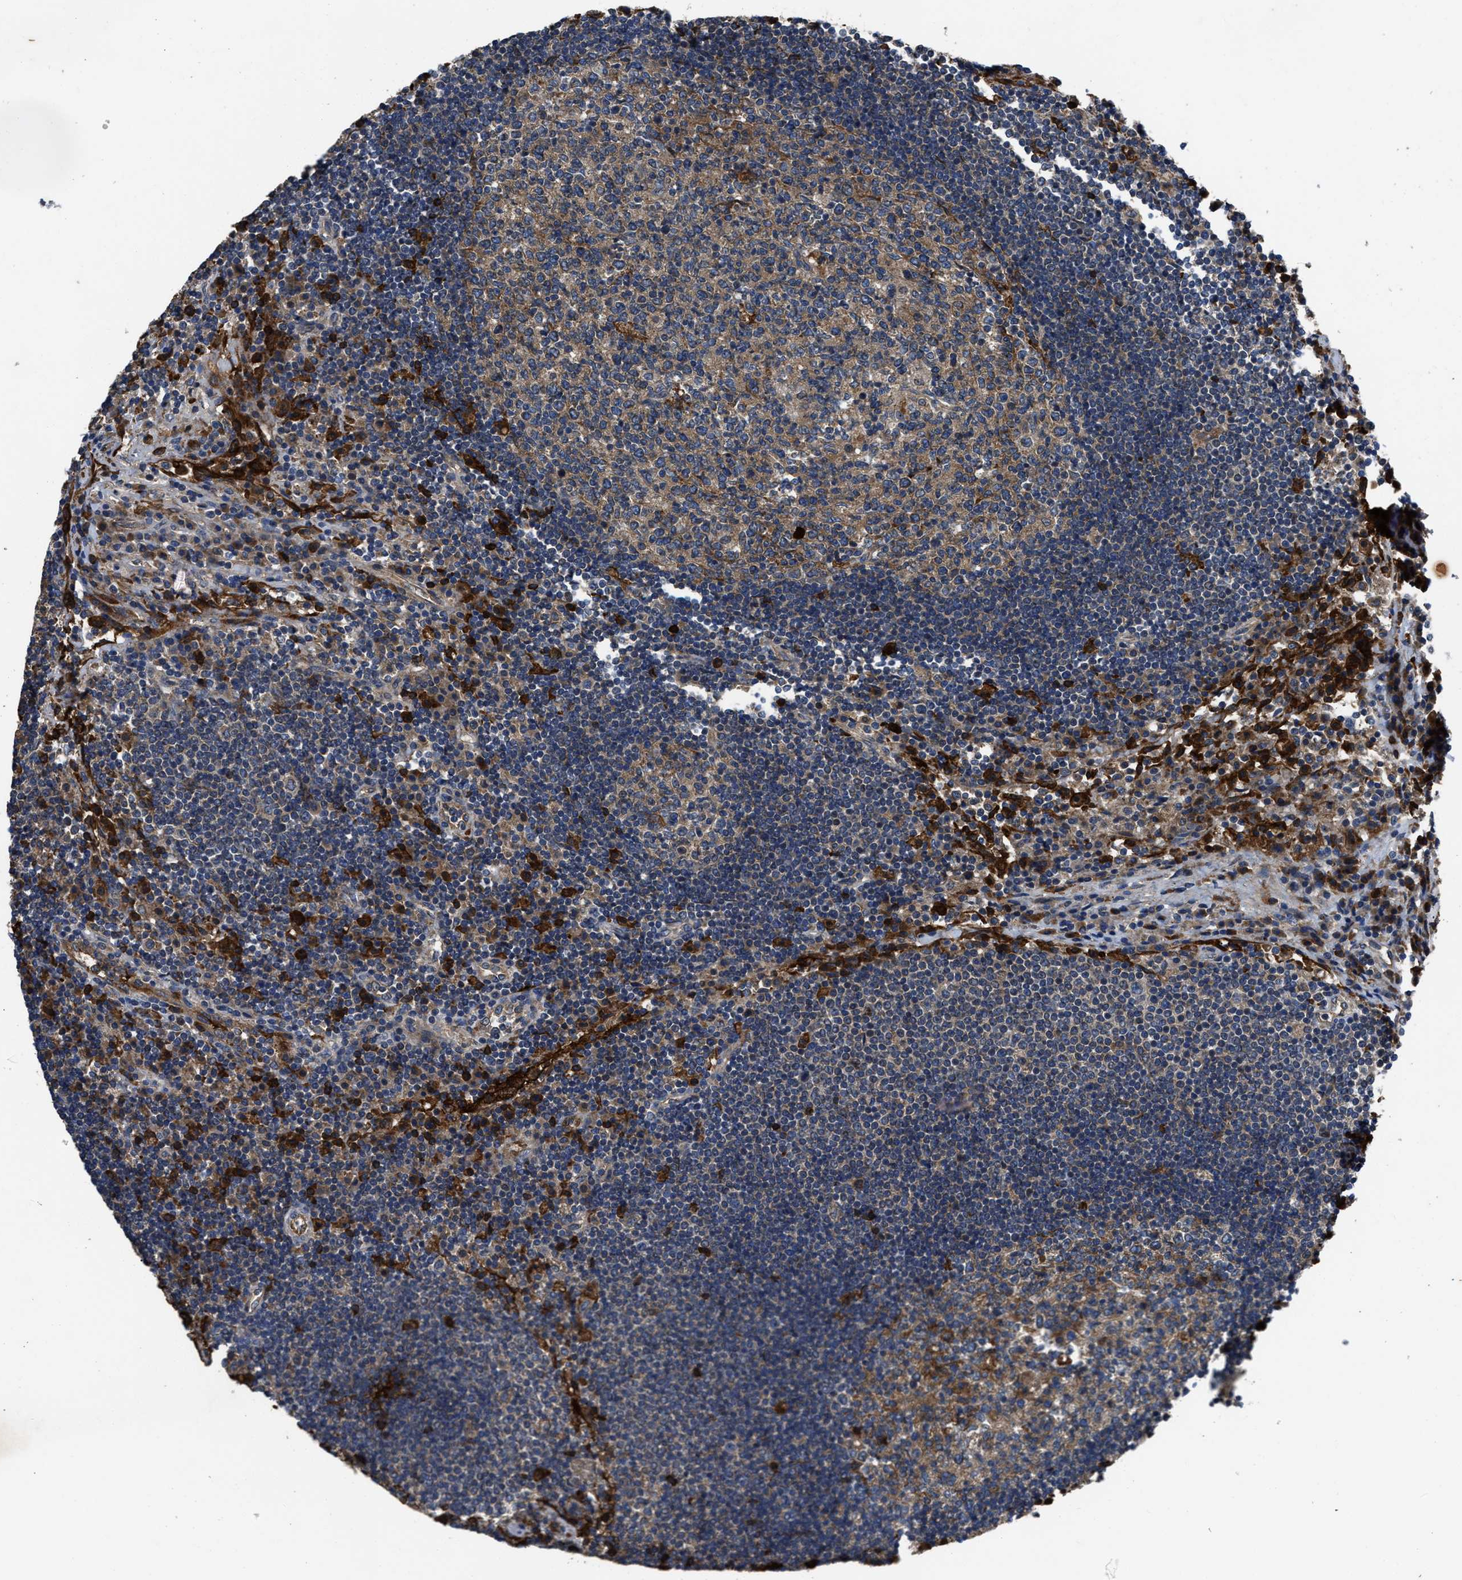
{"staining": {"intensity": "moderate", "quantity": "25%-75%", "location": "cytoplasmic/membranous"}, "tissue": "lymph node", "cell_type": "Germinal center cells", "image_type": "normal", "snomed": [{"axis": "morphology", "description": "Normal tissue, NOS"}, {"axis": "topography", "description": "Lymph node"}], "caption": "The image shows immunohistochemical staining of unremarkable lymph node. There is moderate cytoplasmic/membranous expression is present in about 25%-75% of germinal center cells.", "gene": "ERC1", "patient": {"sex": "female", "age": 53}}